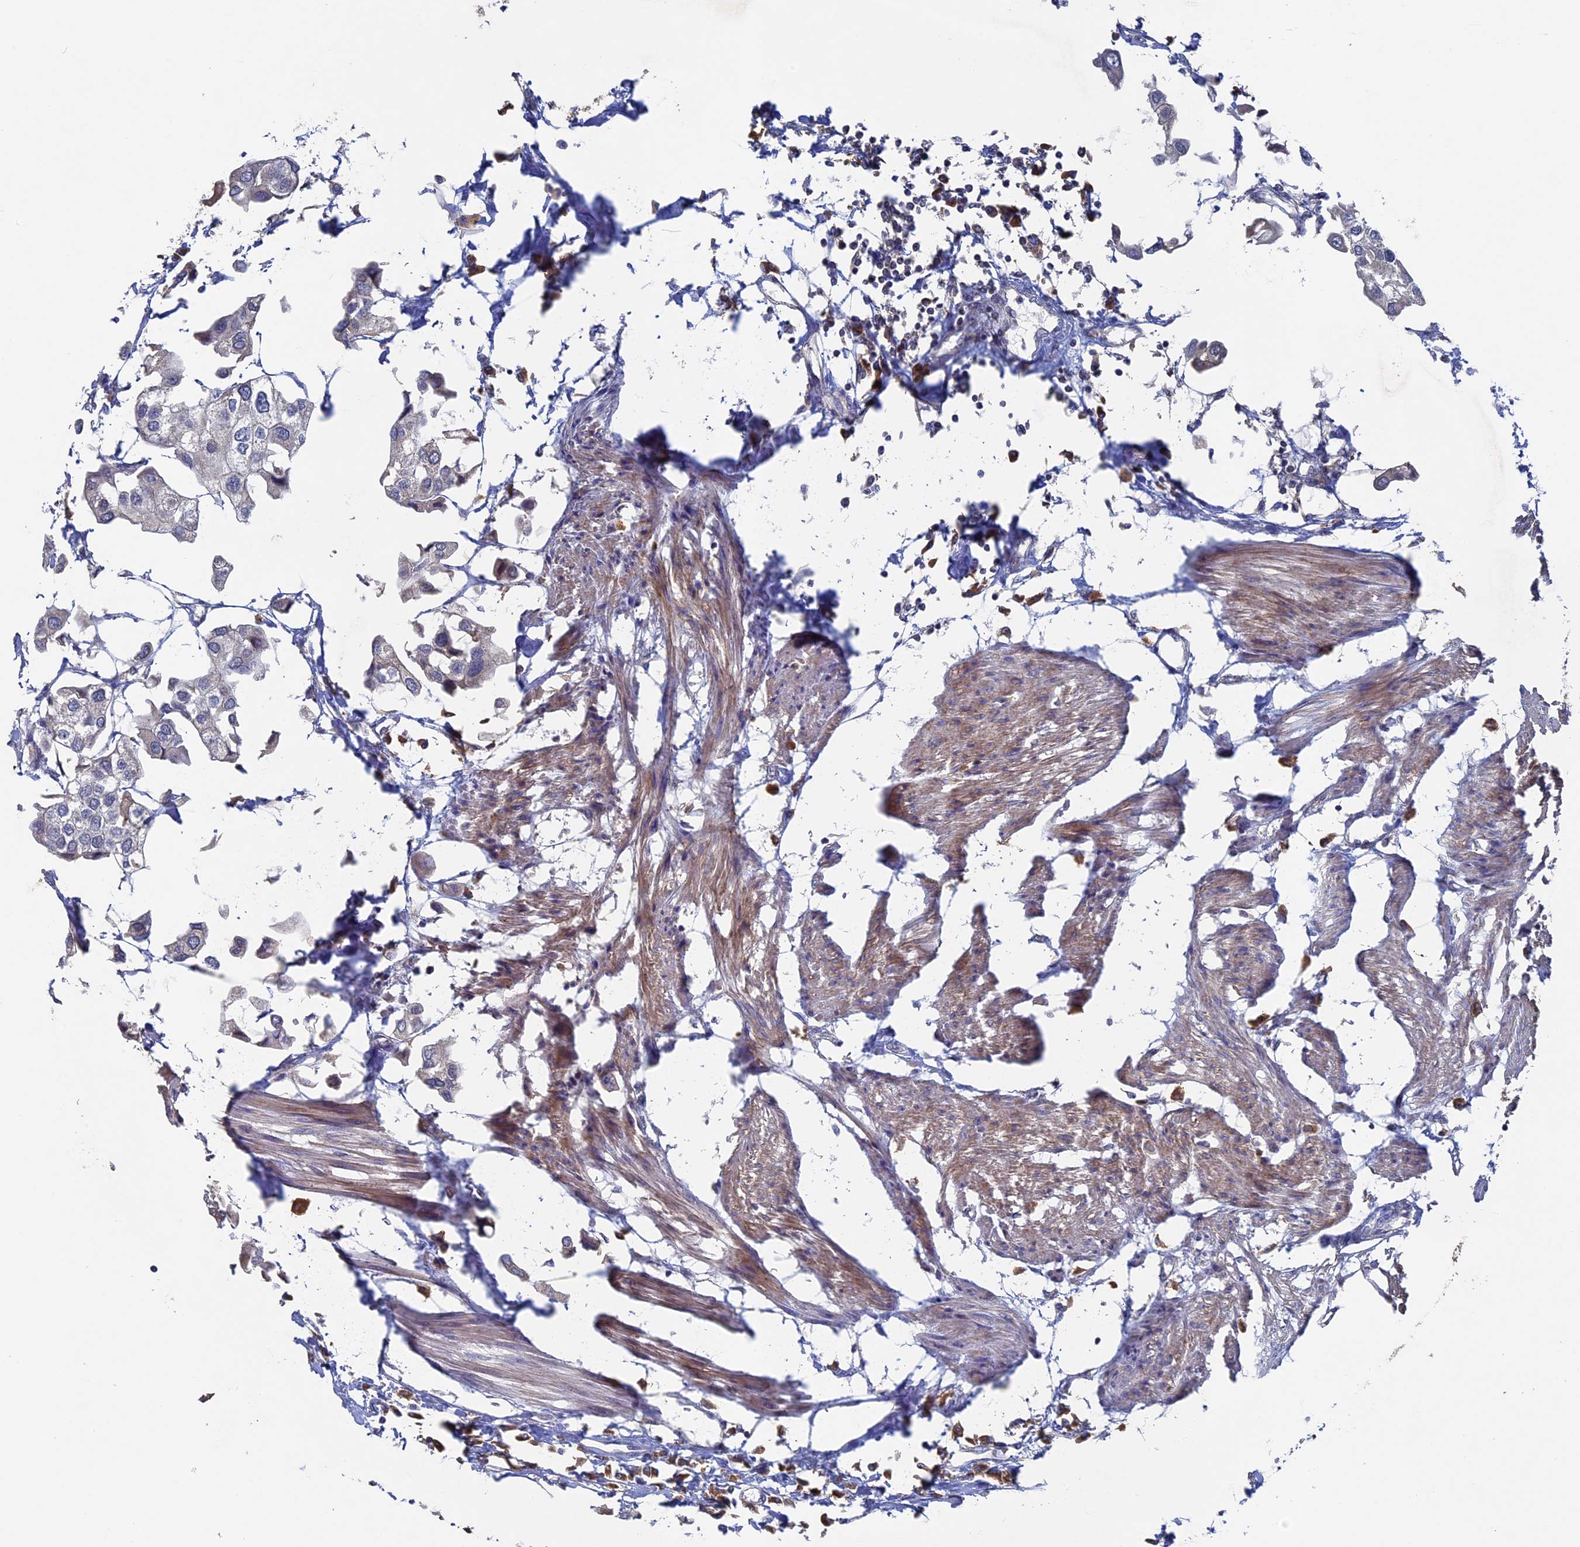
{"staining": {"intensity": "negative", "quantity": "none", "location": "none"}, "tissue": "urothelial cancer", "cell_type": "Tumor cells", "image_type": "cancer", "snomed": [{"axis": "morphology", "description": "Urothelial carcinoma, High grade"}, {"axis": "topography", "description": "Urinary bladder"}], "caption": "Tumor cells are negative for brown protein staining in high-grade urothelial carcinoma.", "gene": "RAB15", "patient": {"sex": "male", "age": 64}}